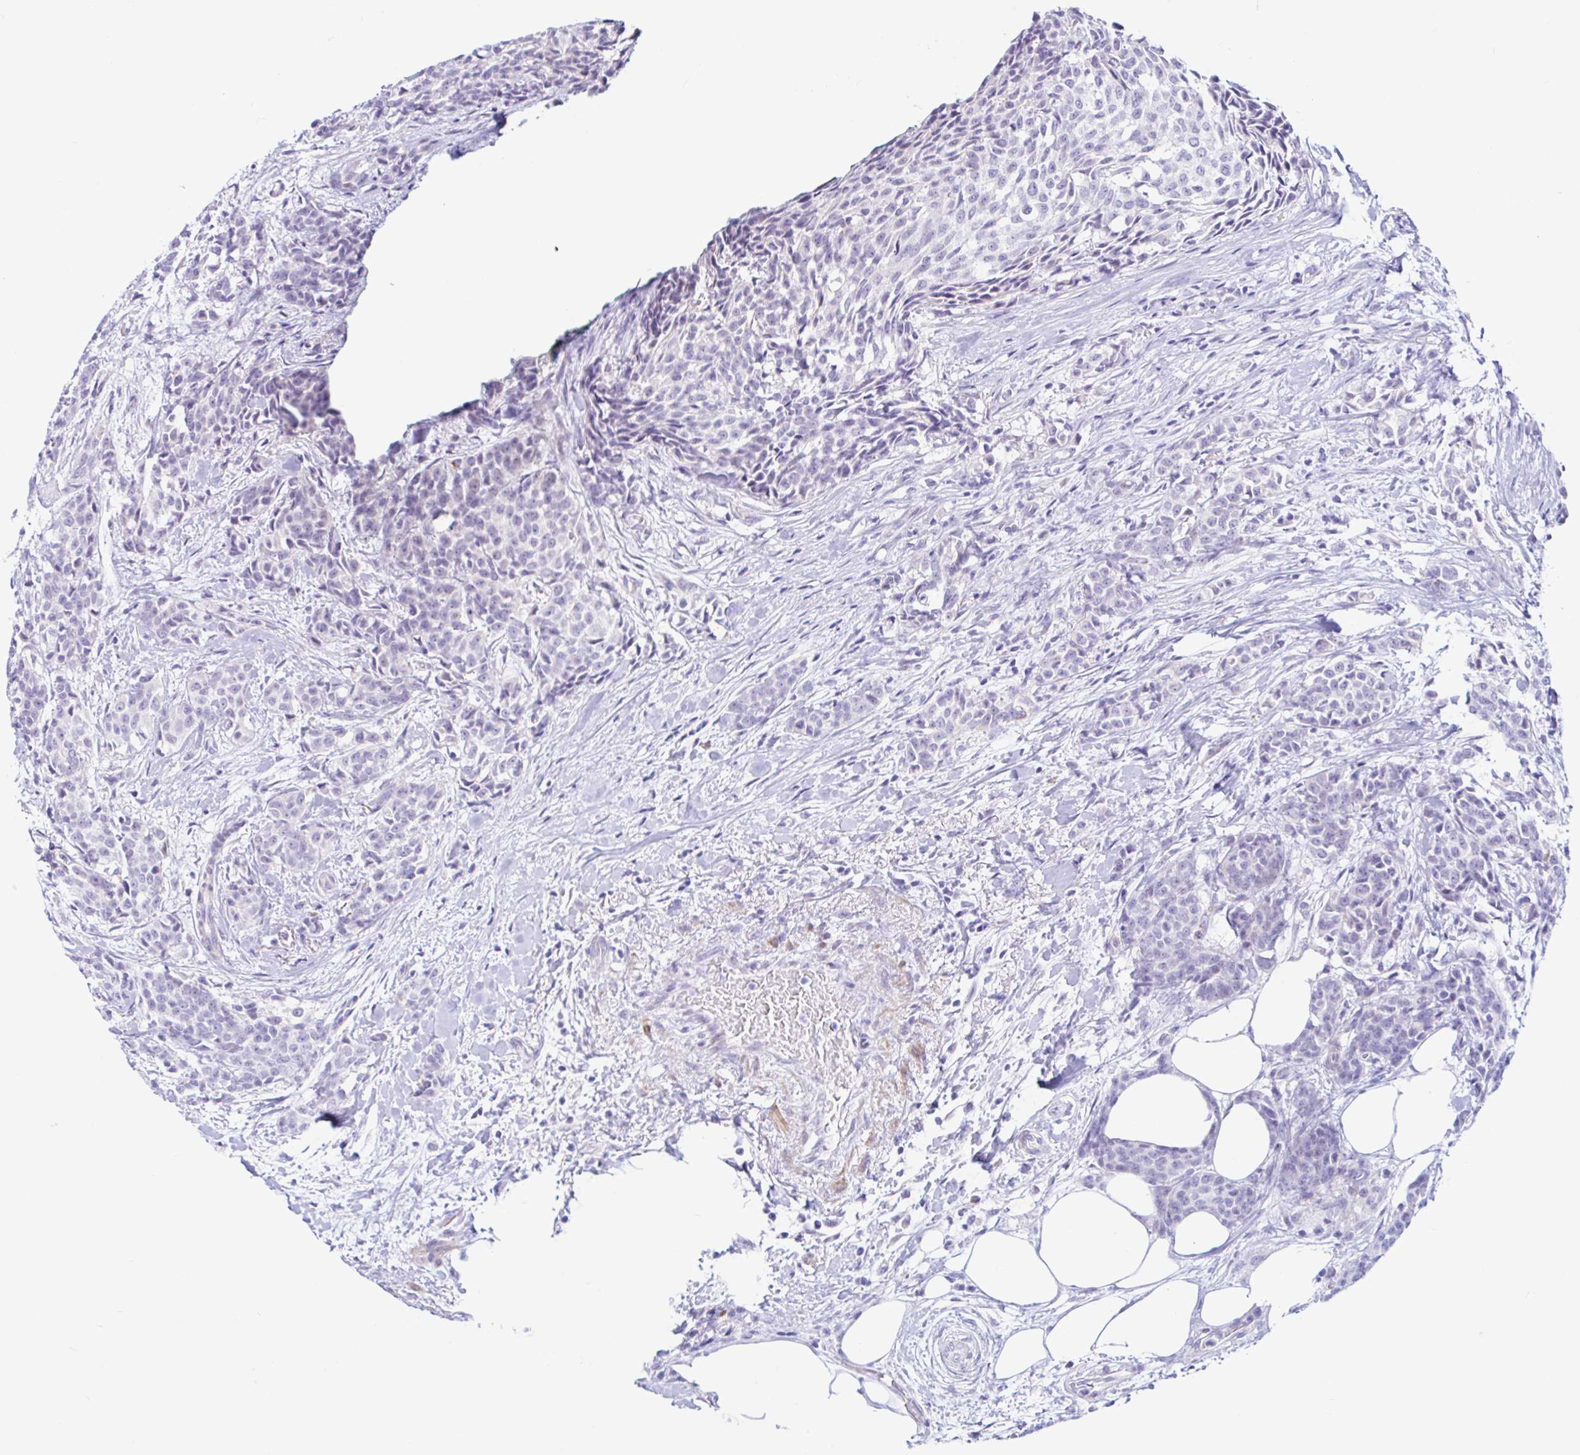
{"staining": {"intensity": "negative", "quantity": "none", "location": "none"}, "tissue": "breast cancer", "cell_type": "Tumor cells", "image_type": "cancer", "snomed": [{"axis": "morphology", "description": "Duct carcinoma"}, {"axis": "topography", "description": "Breast"}], "caption": "The histopathology image exhibits no staining of tumor cells in breast infiltrating ductal carcinoma.", "gene": "NBPF3", "patient": {"sex": "female", "age": 91}}